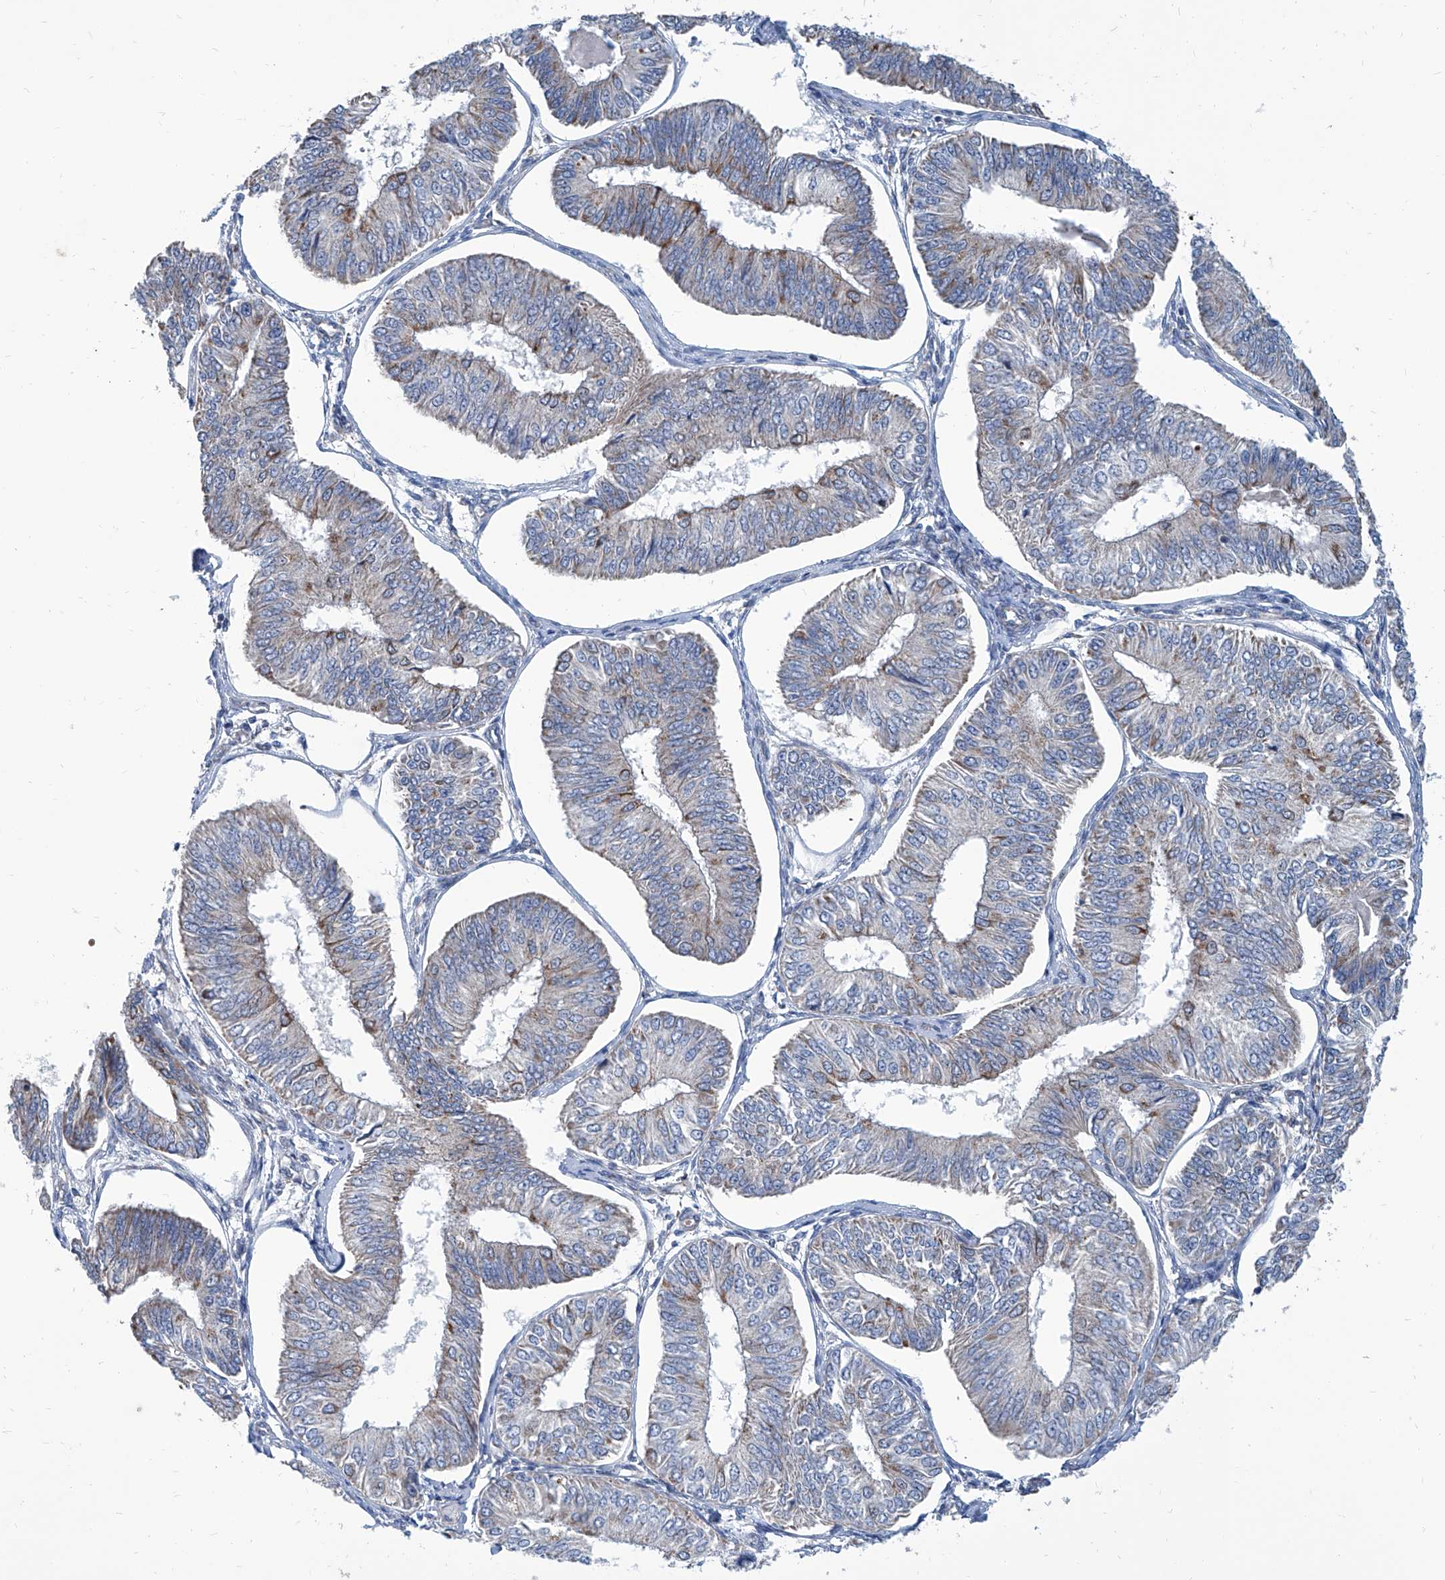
{"staining": {"intensity": "moderate", "quantity": "<25%", "location": "cytoplasmic/membranous"}, "tissue": "endometrial cancer", "cell_type": "Tumor cells", "image_type": "cancer", "snomed": [{"axis": "morphology", "description": "Adenocarcinoma, NOS"}, {"axis": "topography", "description": "Endometrium"}], "caption": "Moderate cytoplasmic/membranous positivity is identified in about <25% of tumor cells in endometrial cancer (adenocarcinoma). The staining was performed using DAB (3,3'-diaminobenzidine) to visualize the protein expression in brown, while the nuclei were stained in blue with hematoxylin (Magnification: 20x).", "gene": "USP48", "patient": {"sex": "female", "age": 58}}